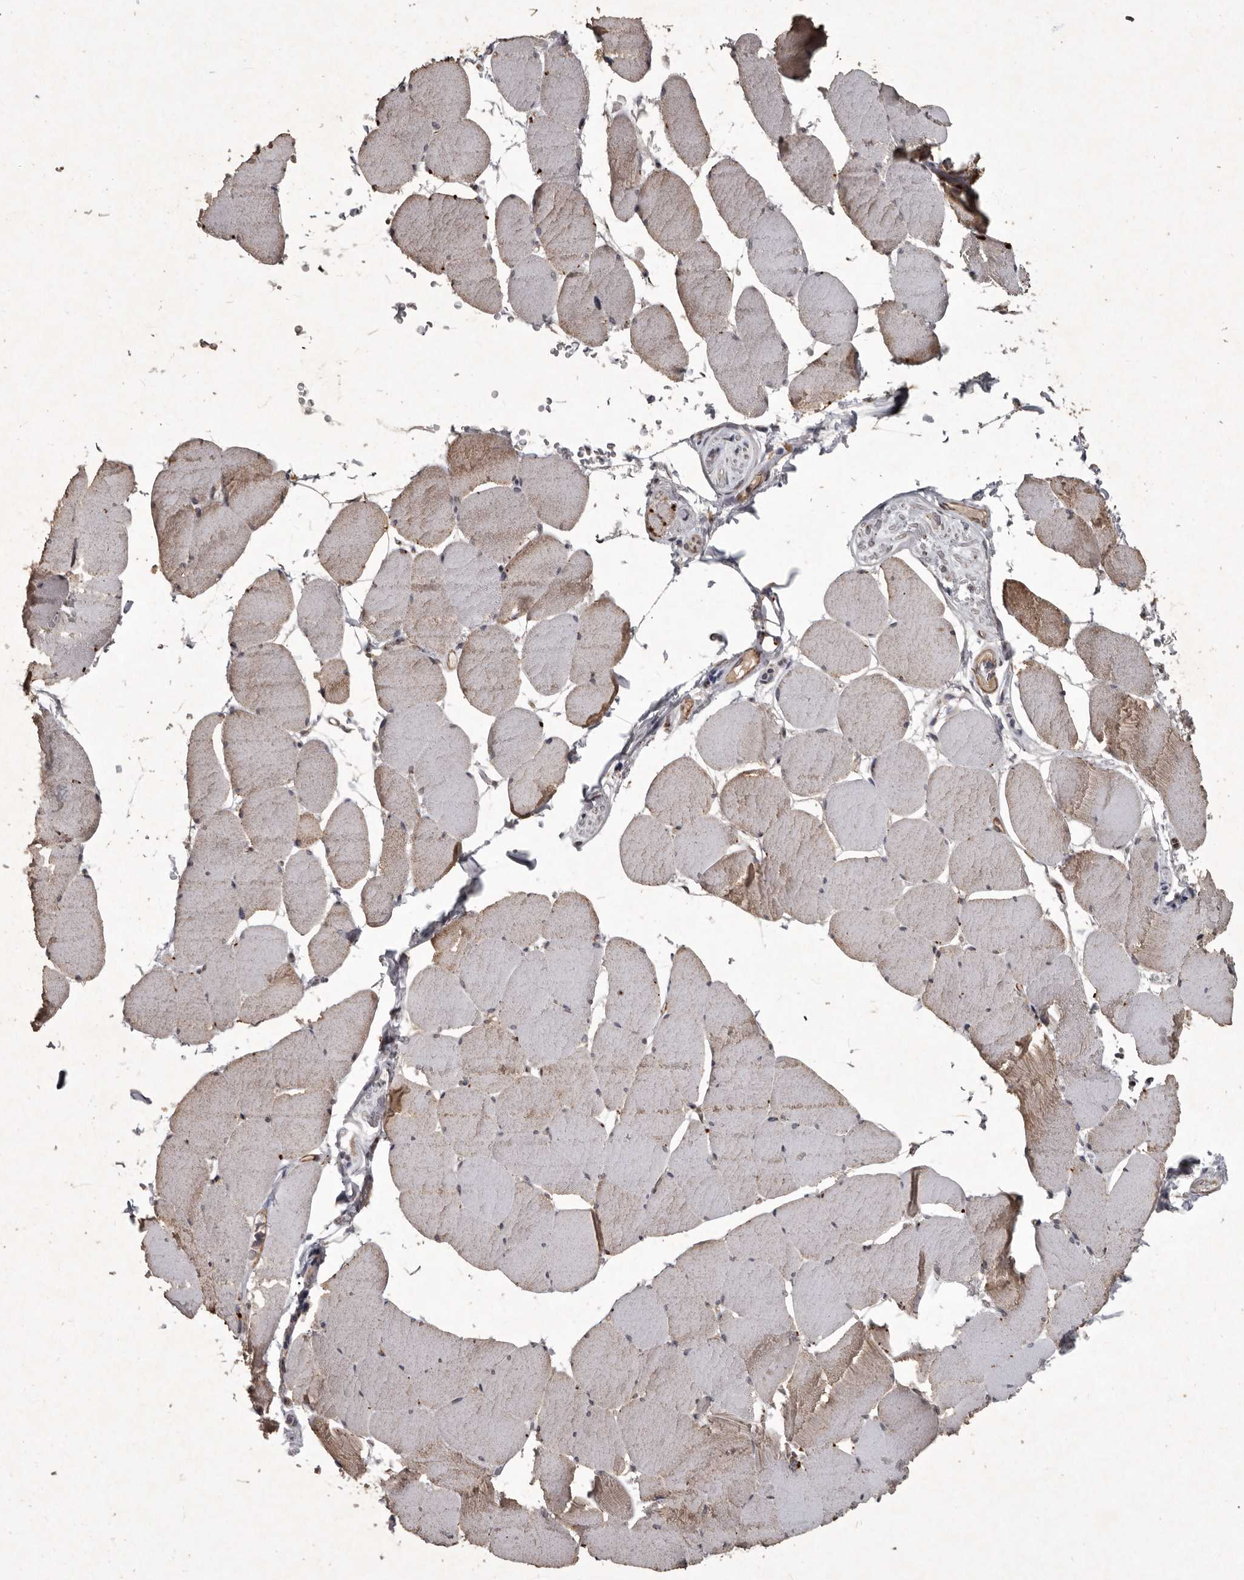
{"staining": {"intensity": "weak", "quantity": "25%-75%", "location": "cytoplasmic/membranous"}, "tissue": "skeletal muscle", "cell_type": "Myocytes", "image_type": "normal", "snomed": [{"axis": "morphology", "description": "Normal tissue, NOS"}, {"axis": "topography", "description": "Skeletal muscle"}], "caption": "Protein positivity by immunohistochemistry demonstrates weak cytoplasmic/membranous staining in about 25%-75% of myocytes in unremarkable skeletal muscle.", "gene": "MRPS15", "patient": {"sex": "male", "age": 62}}